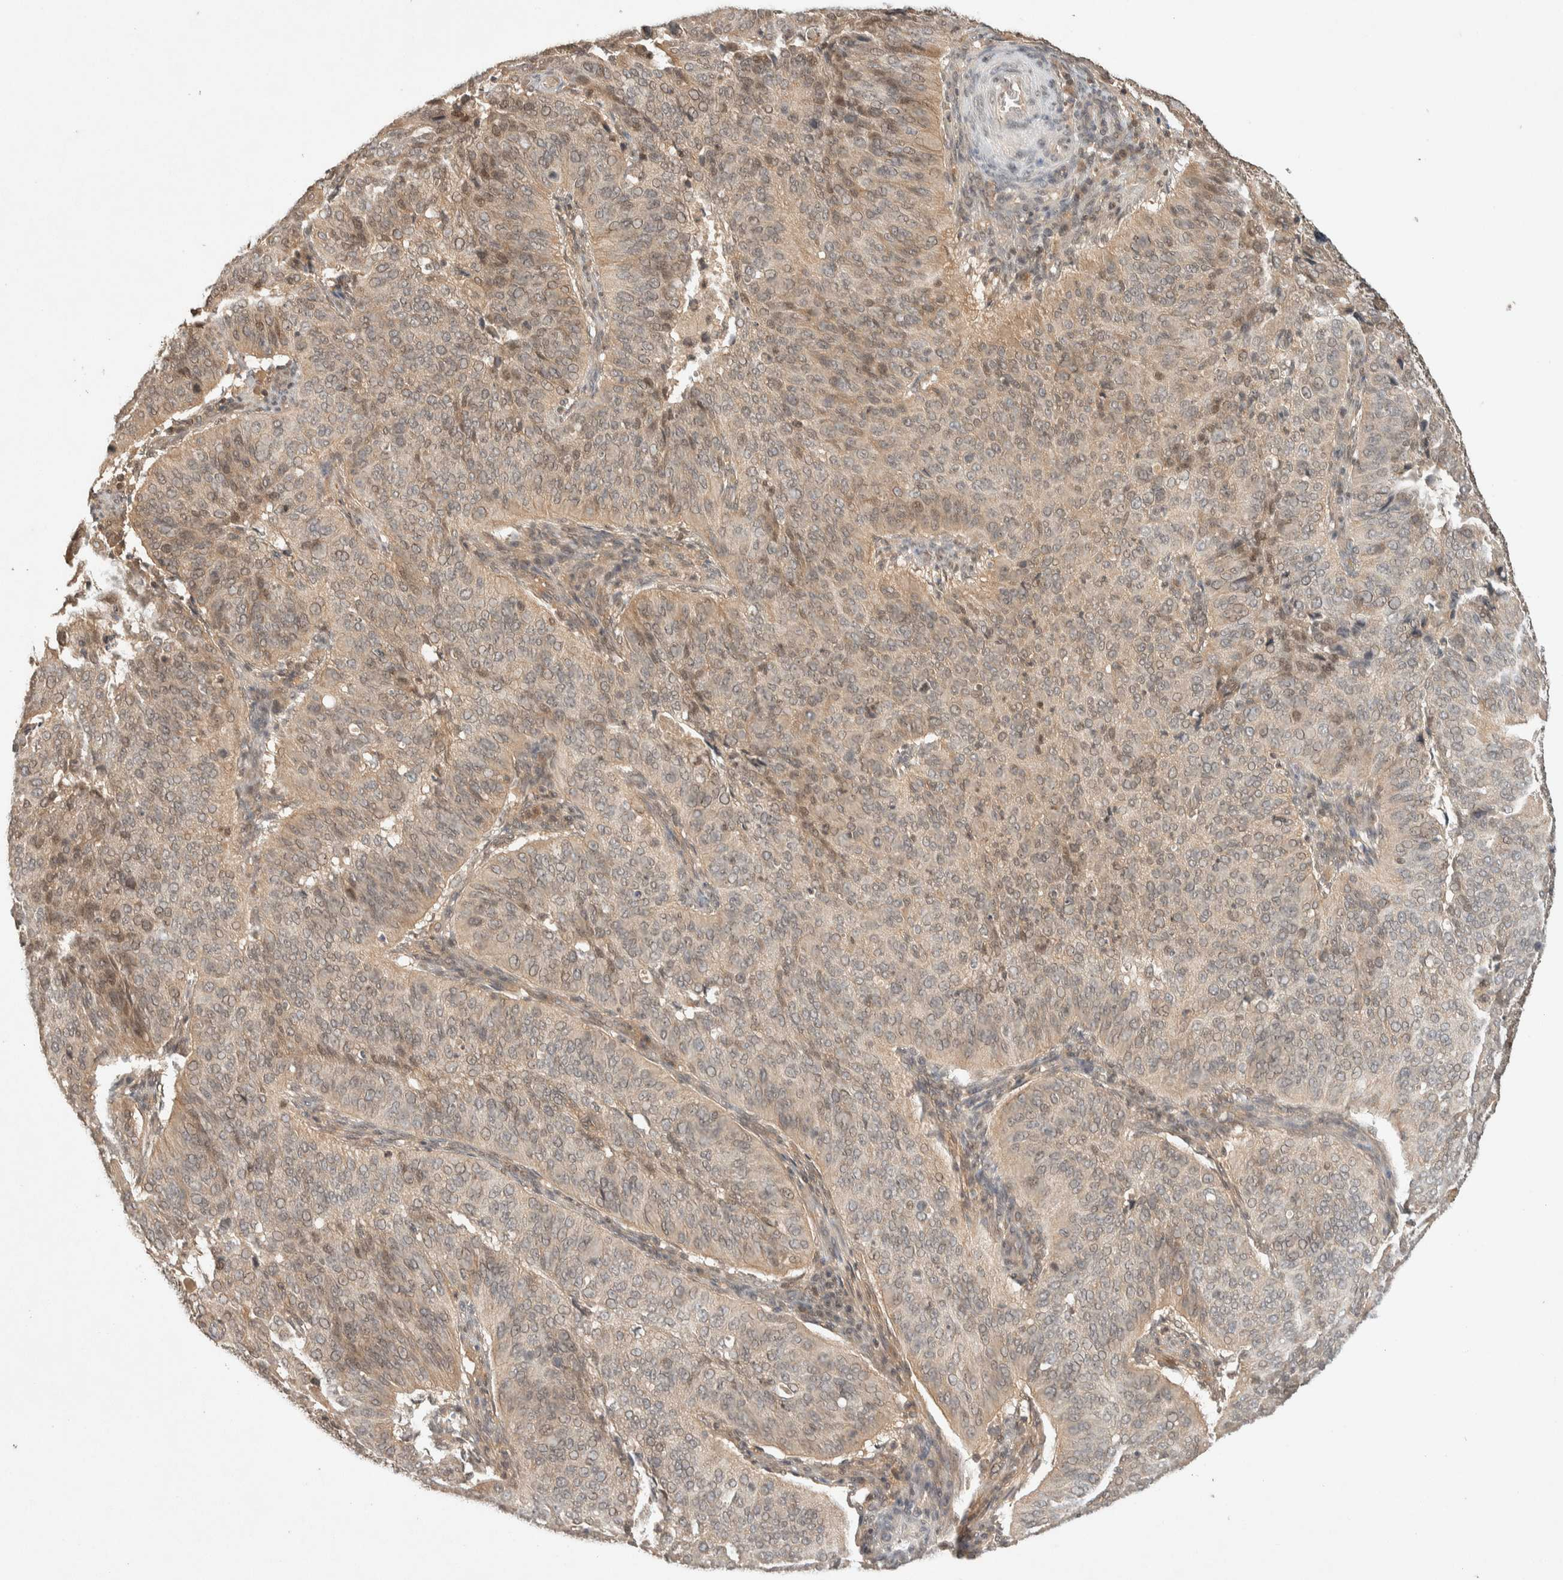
{"staining": {"intensity": "weak", "quantity": "<25%", "location": "cytoplasmic/membranous,nuclear"}, "tissue": "cervical cancer", "cell_type": "Tumor cells", "image_type": "cancer", "snomed": [{"axis": "morphology", "description": "Normal tissue, NOS"}, {"axis": "morphology", "description": "Squamous cell carcinoma, NOS"}, {"axis": "topography", "description": "Cervix"}], "caption": "Squamous cell carcinoma (cervical) stained for a protein using IHC reveals no positivity tumor cells.", "gene": "THRA", "patient": {"sex": "female", "age": 39}}